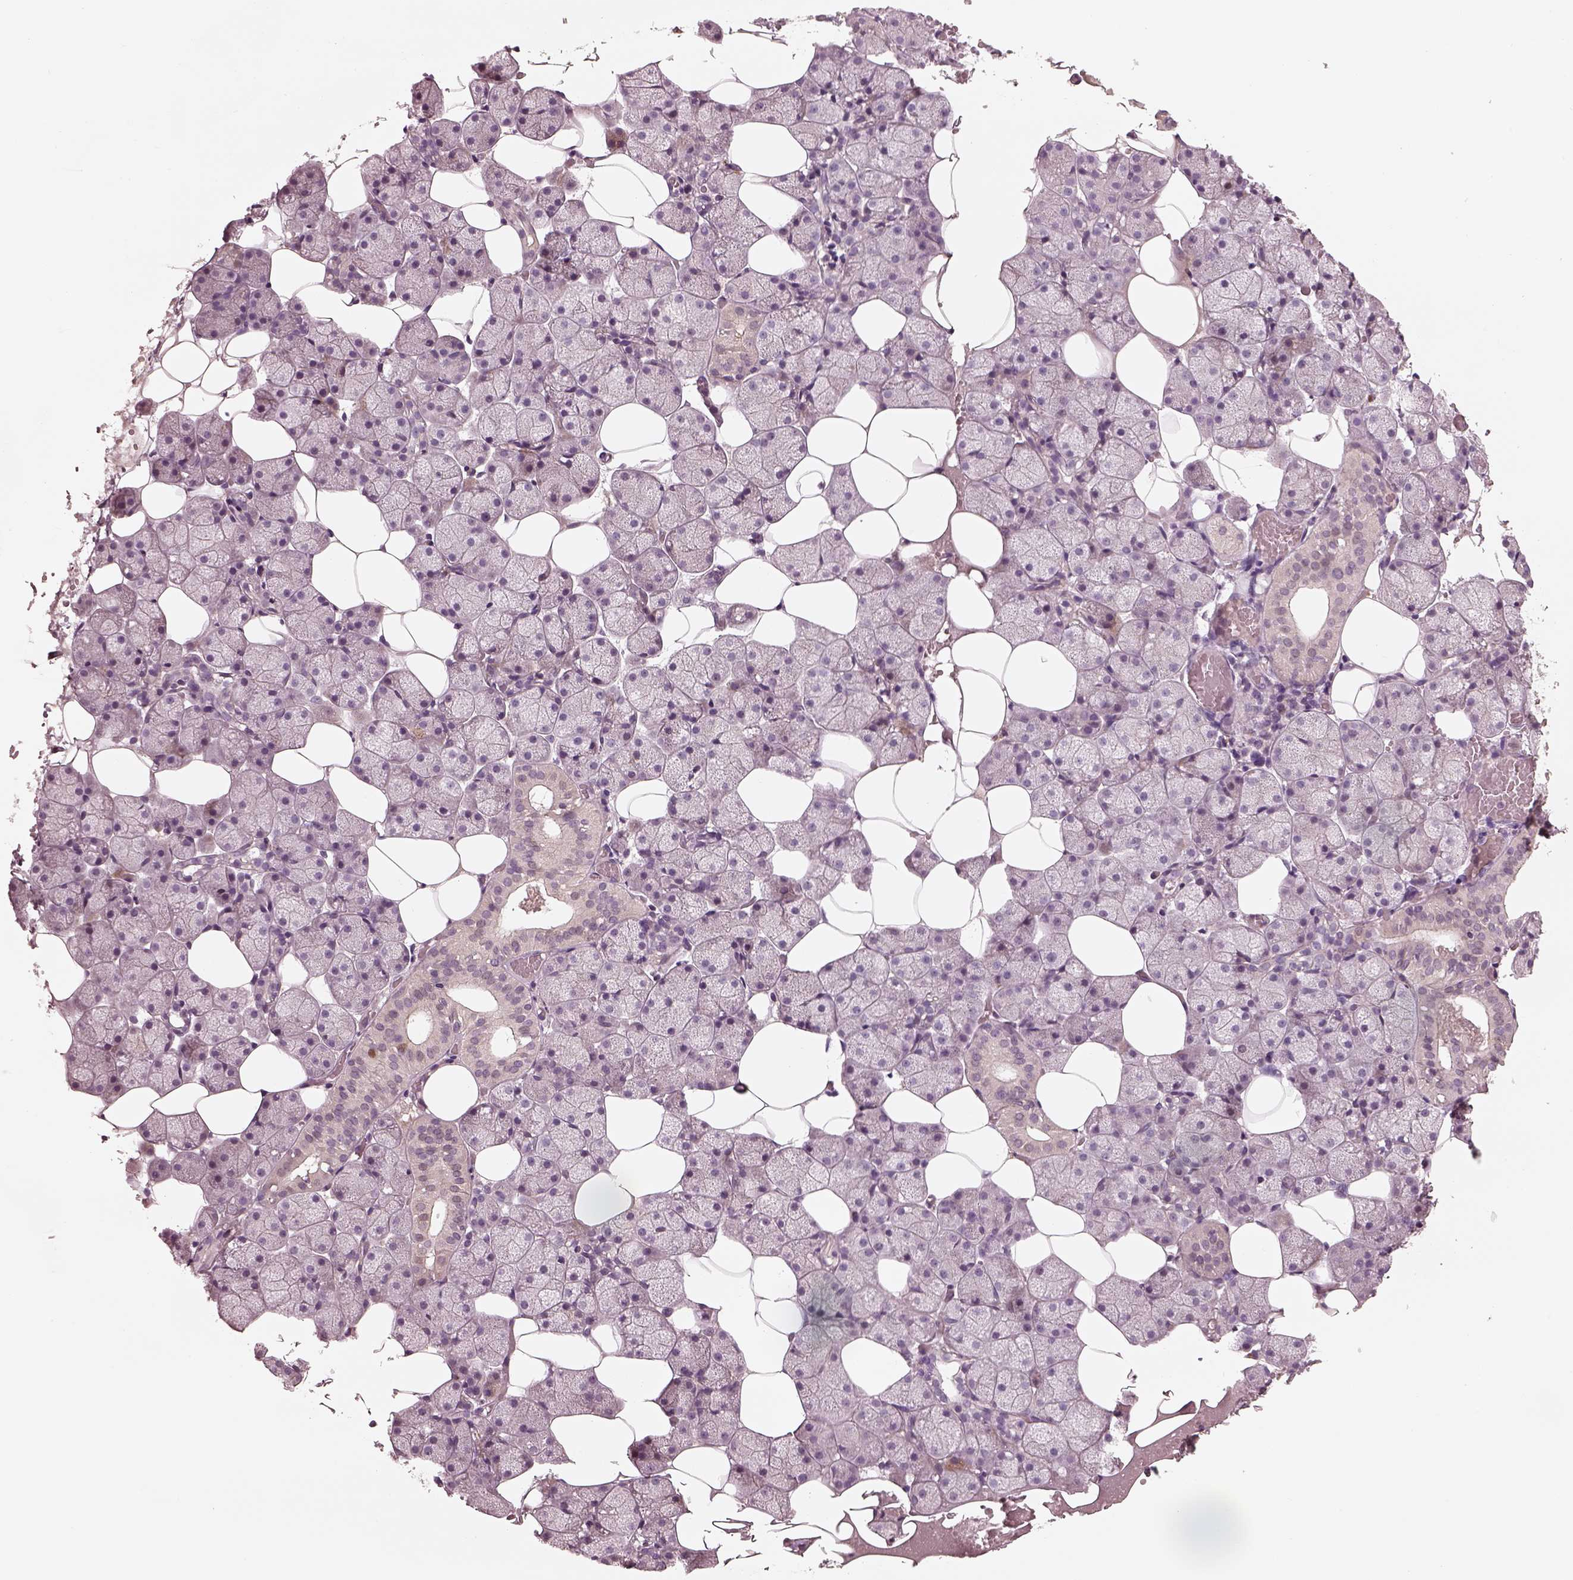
{"staining": {"intensity": "weak", "quantity": "<25%", "location": "cytoplasmic/membranous"}, "tissue": "salivary gland", "cell_type": "Glandular cells", "image_type": "normal", "snomed": [{"axis": "morphology", "description": "Normal tissue, NOS"}, {"axis": "topography", "description": "Salivary gland"}], "caption": "DAB immunohistochemical staining of benign human salivary gland shows no significant positivity in glandular cells. (DAB immunohistochemistry (IHC) visualized using brightfield microscopy, high magnification).", "gene": "SDCBP2", "patient": {"sex": "male", "age": 38}}